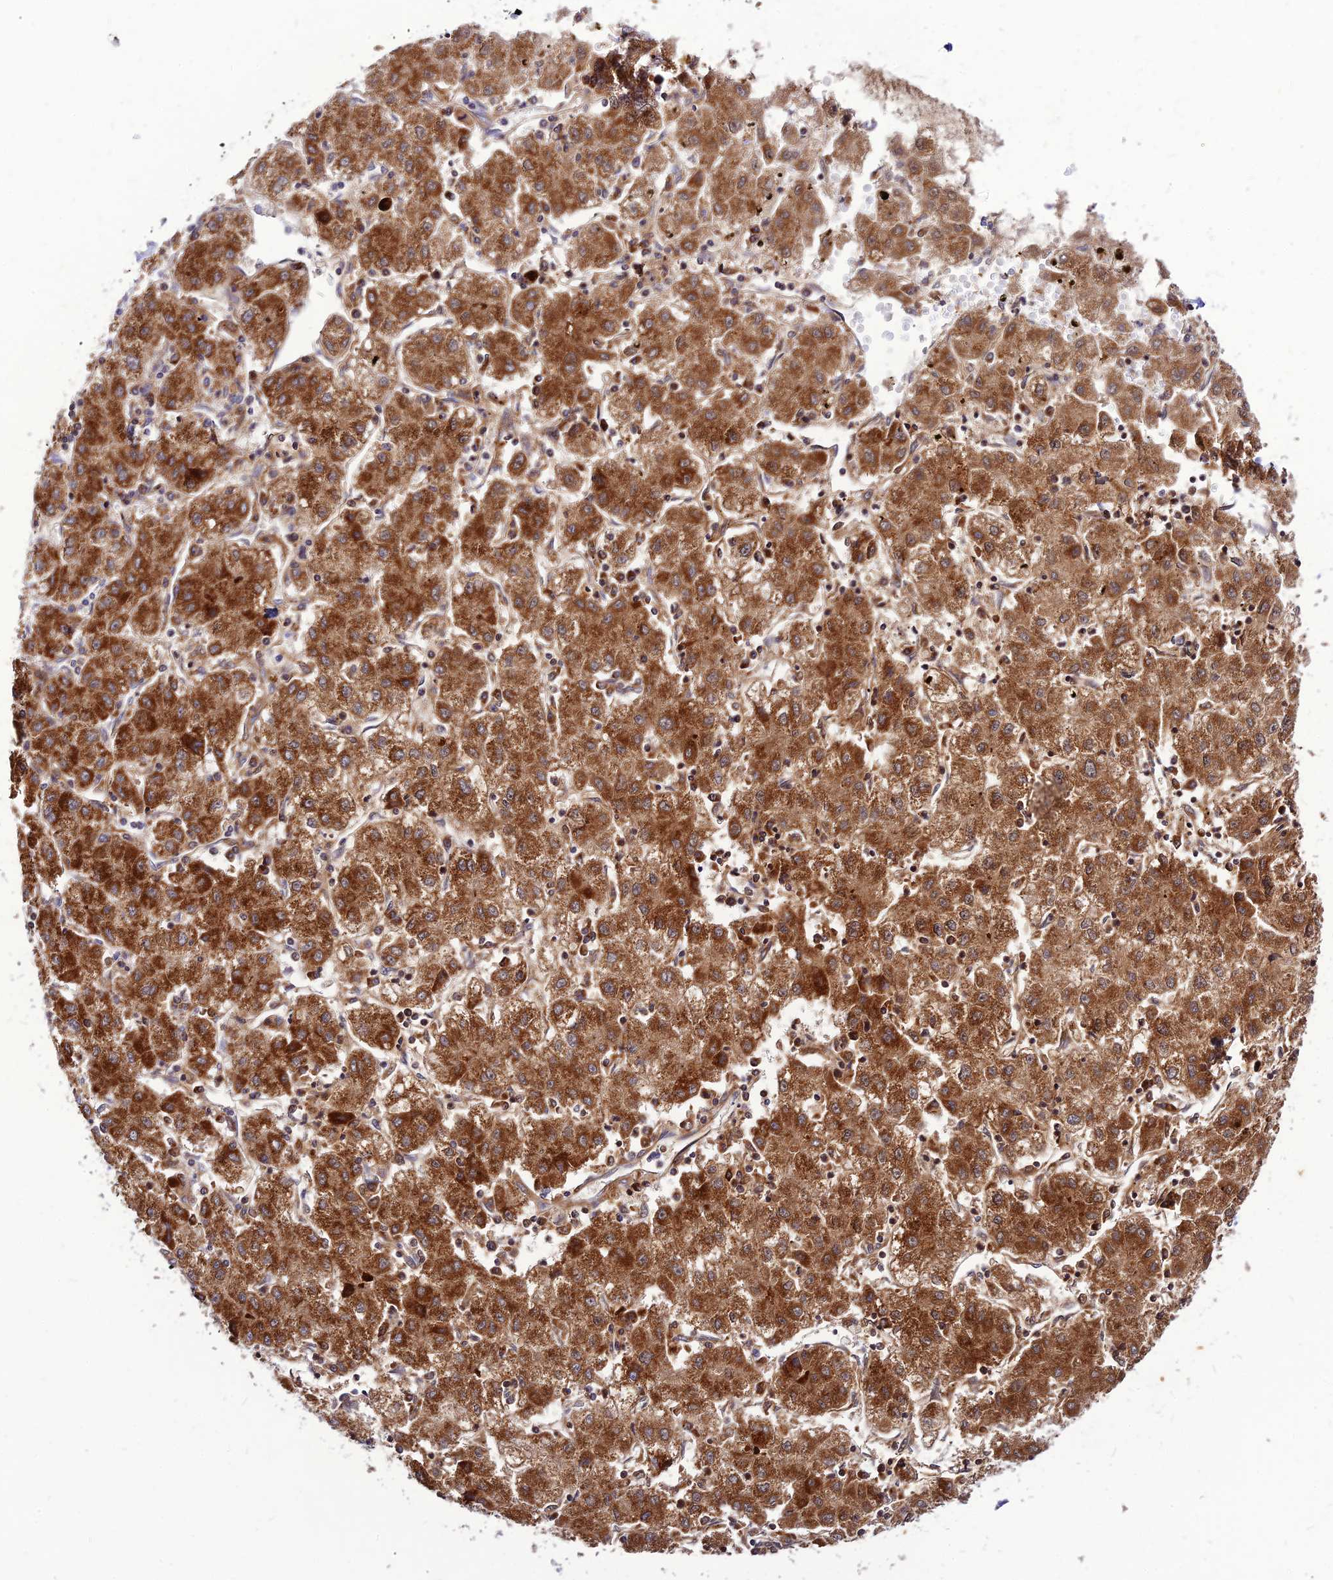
{"staining": {"intensity": "strong", "quantity": ">75%", "location": "cytoplasmic/membranous"}, "tissue": "liver cancer", "cell_type": "Tumor cells", "image_type": "cancer", "snomed": [{"axis": "morphology", "description": "Carcinoma, Hepatocellular, NOS"}, {"axis": "topography", "description": "Liver"}], "caption": "This photomicrograph displays immunohistochemistry staining of human liver cancer, with high strong cytoplasmic/membranous expression in approximately >75% of tumor cells.", "gene": "ECI1", "patient": {"sex": "male", "age": 72}}